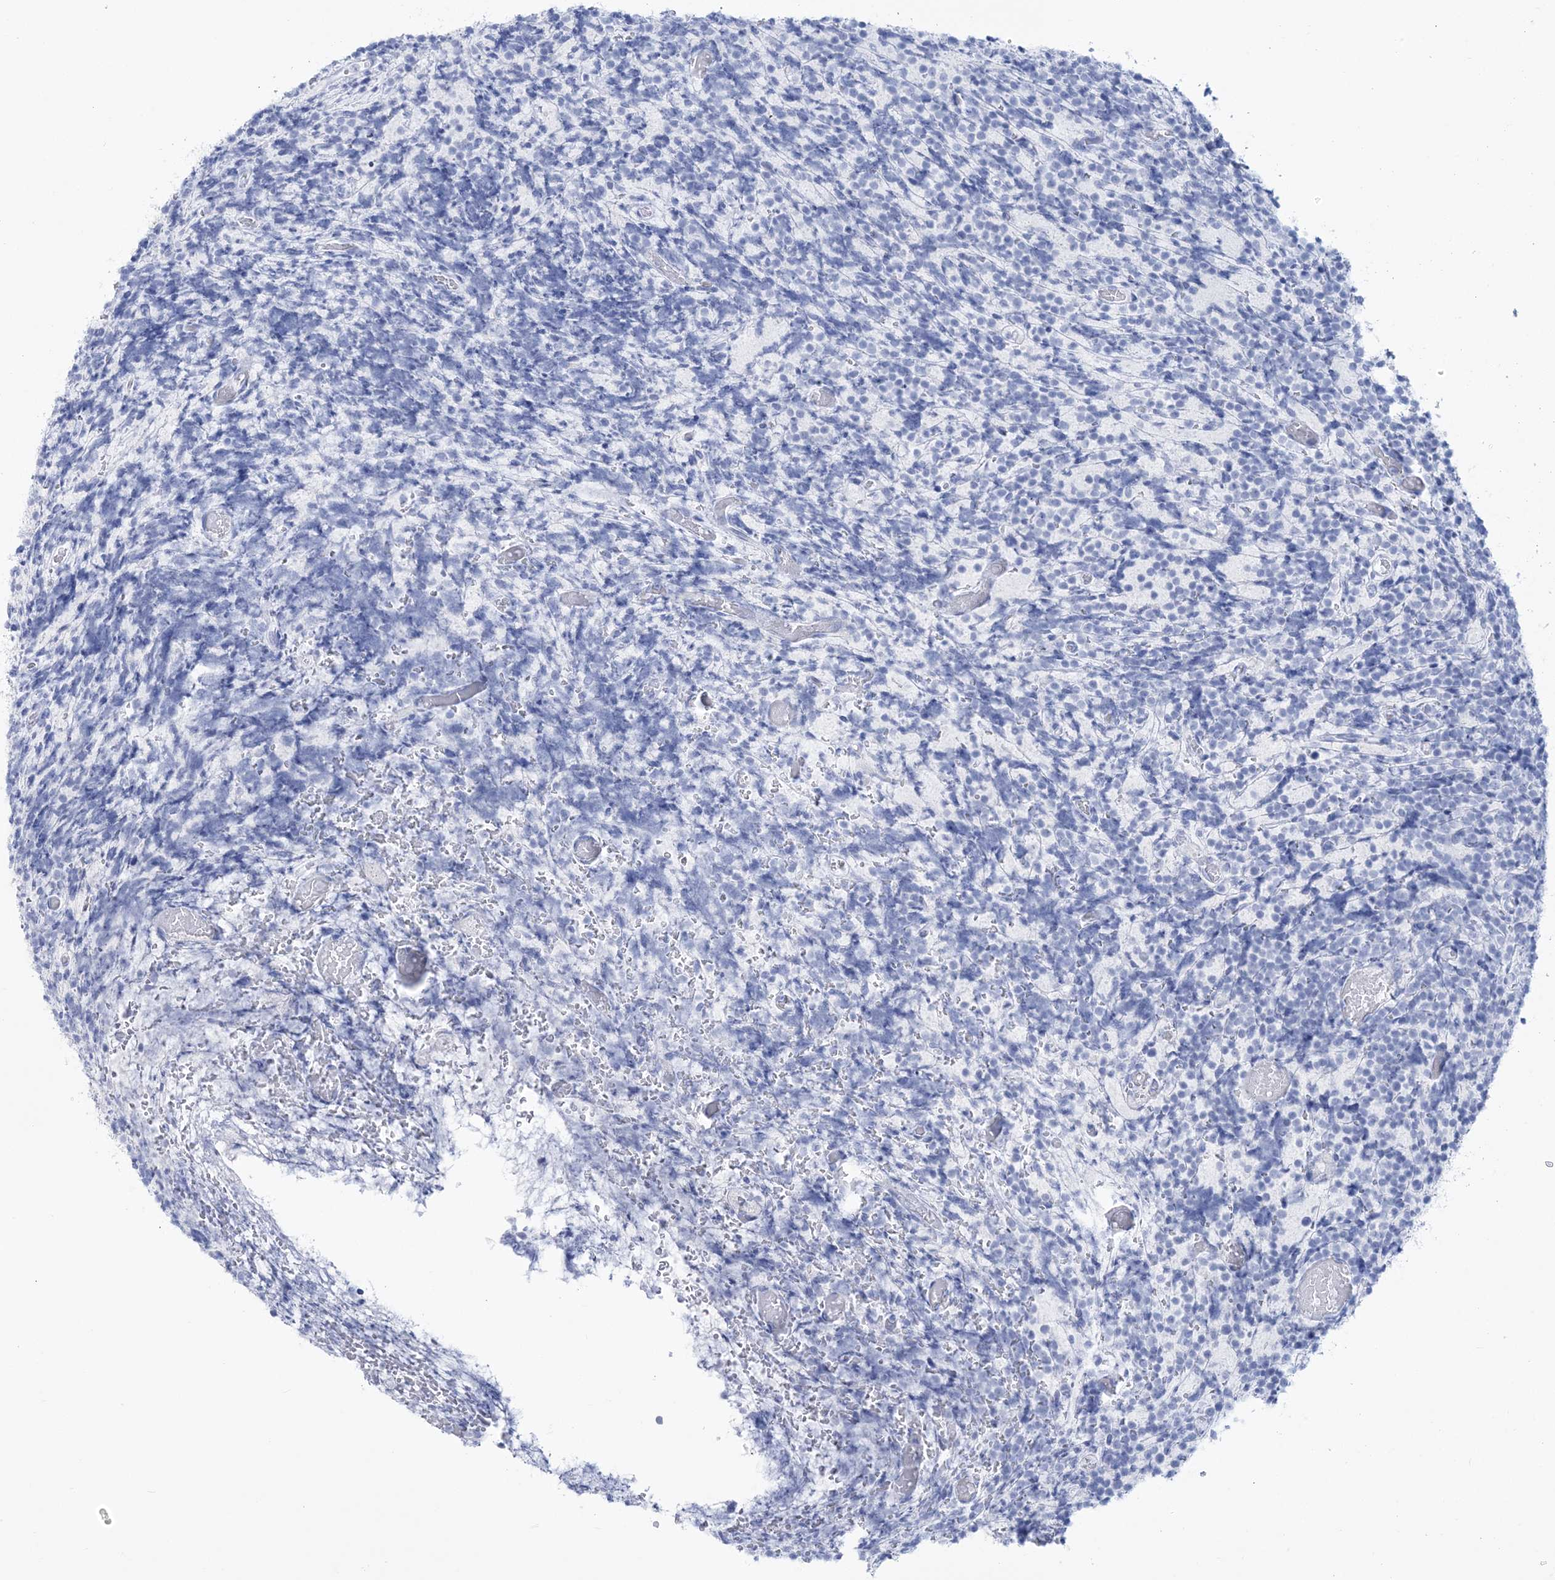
{"staining": {"intensity": "negative", "quantity": "none", "location": "none"}, "tissue": "glioma", "cell_type": "Tumor cells", "image_type": "cancer", "snomed": [{"axis": "morphology", "description": "Glioma, malignant, Low grade"}, {"axis": "topography", "description": "Brain"}], "caption": "The photomicrograph reveals no significant expression in tumor cells of malignant glioma (low-grade).", "gene": "RBP2", "patient": {"sex": "female", "age": 1}}